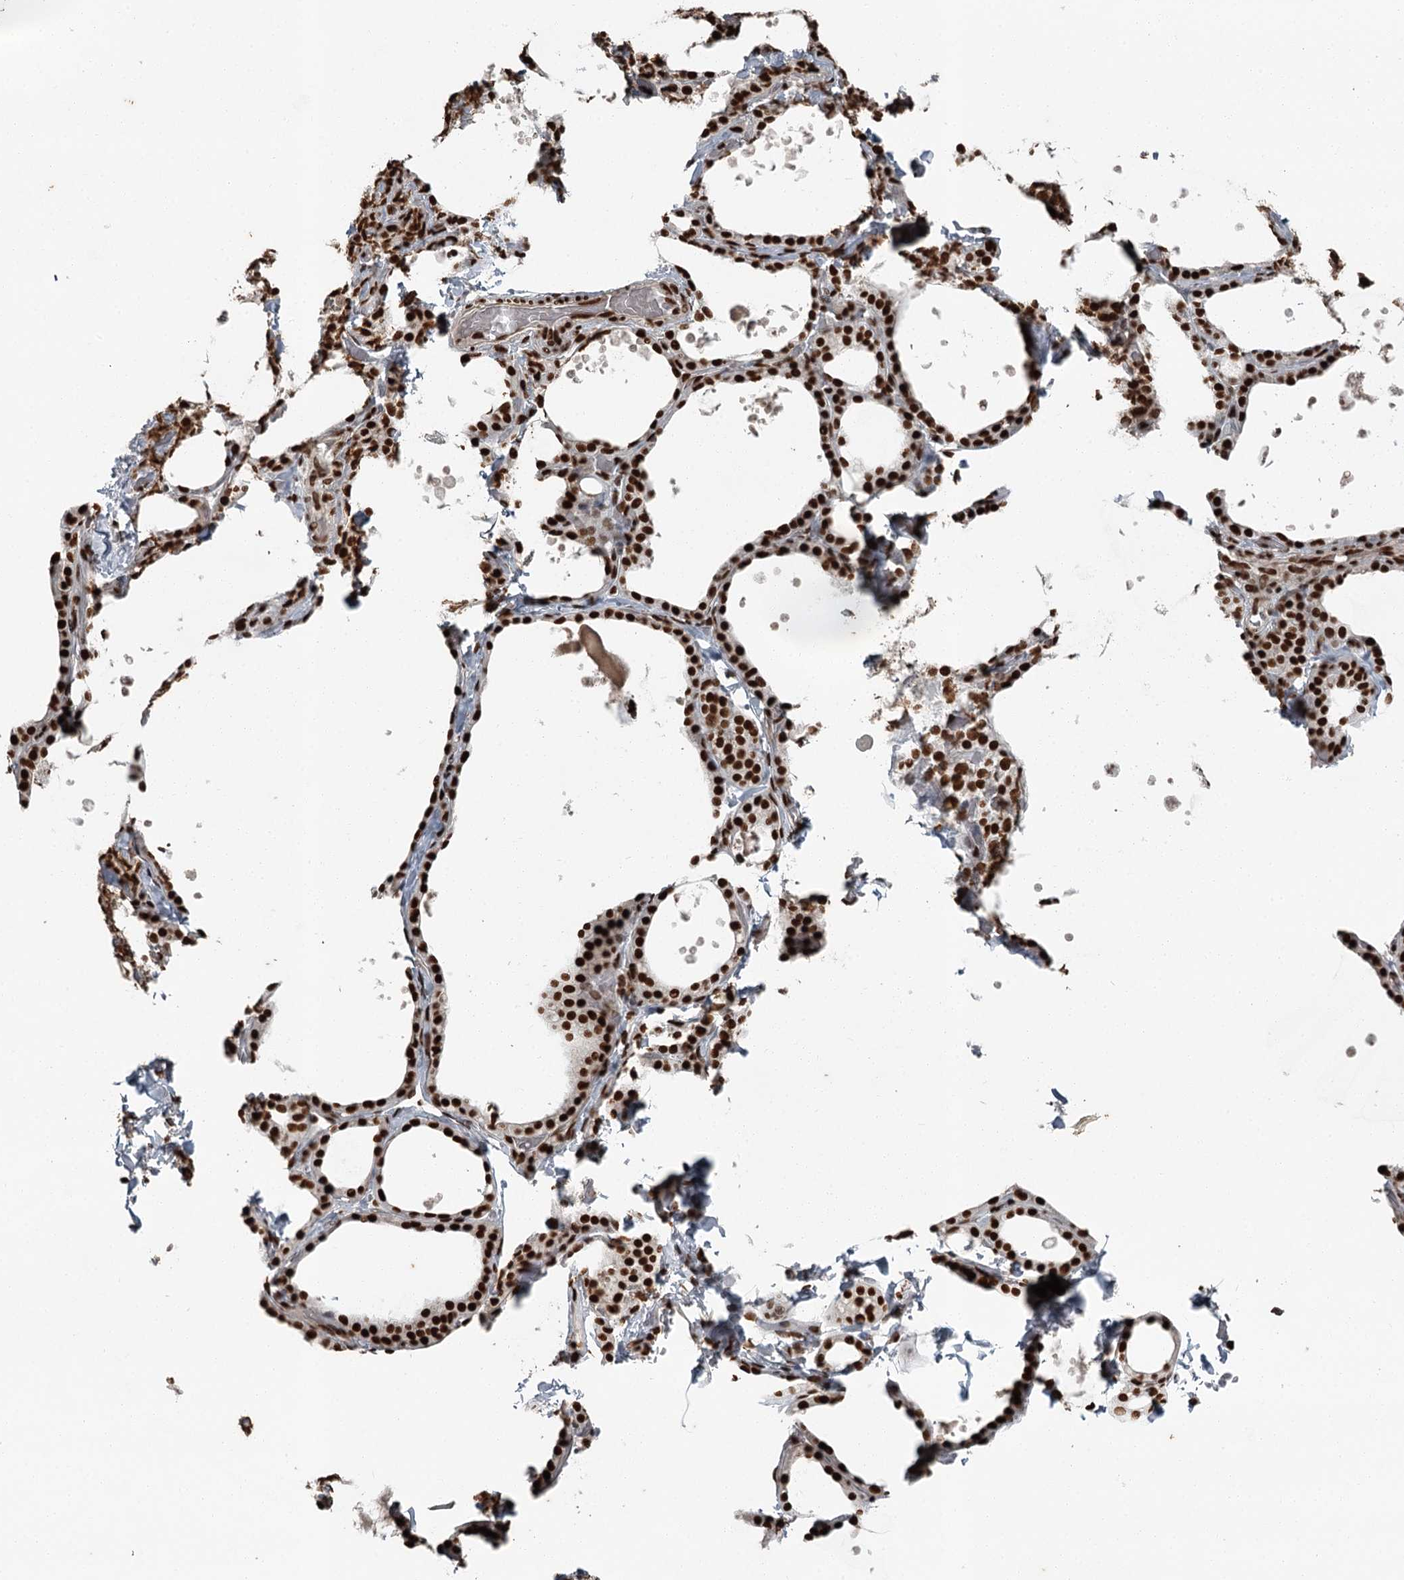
{"staining": {"intensity": "strong", "quantity": ">75%", "location": "nuclear"}, "tissue": "thyroid gland", "cell_type": "Glandular cells", "image_type": "normal", "snomed": [{"axis": "morphology", "description": "Normal tissue, NOS"}, {"axis": "topography", "description": "Thyroid gland"}], "caption": "Immunohistochemistry (IHC) of unremarkable thyroid gland shows high levels of strong nuclear staining in approximately >75% of glandular cells.", "gene": "RBBP7", "patient": {"sex": "female", "age": 44}}